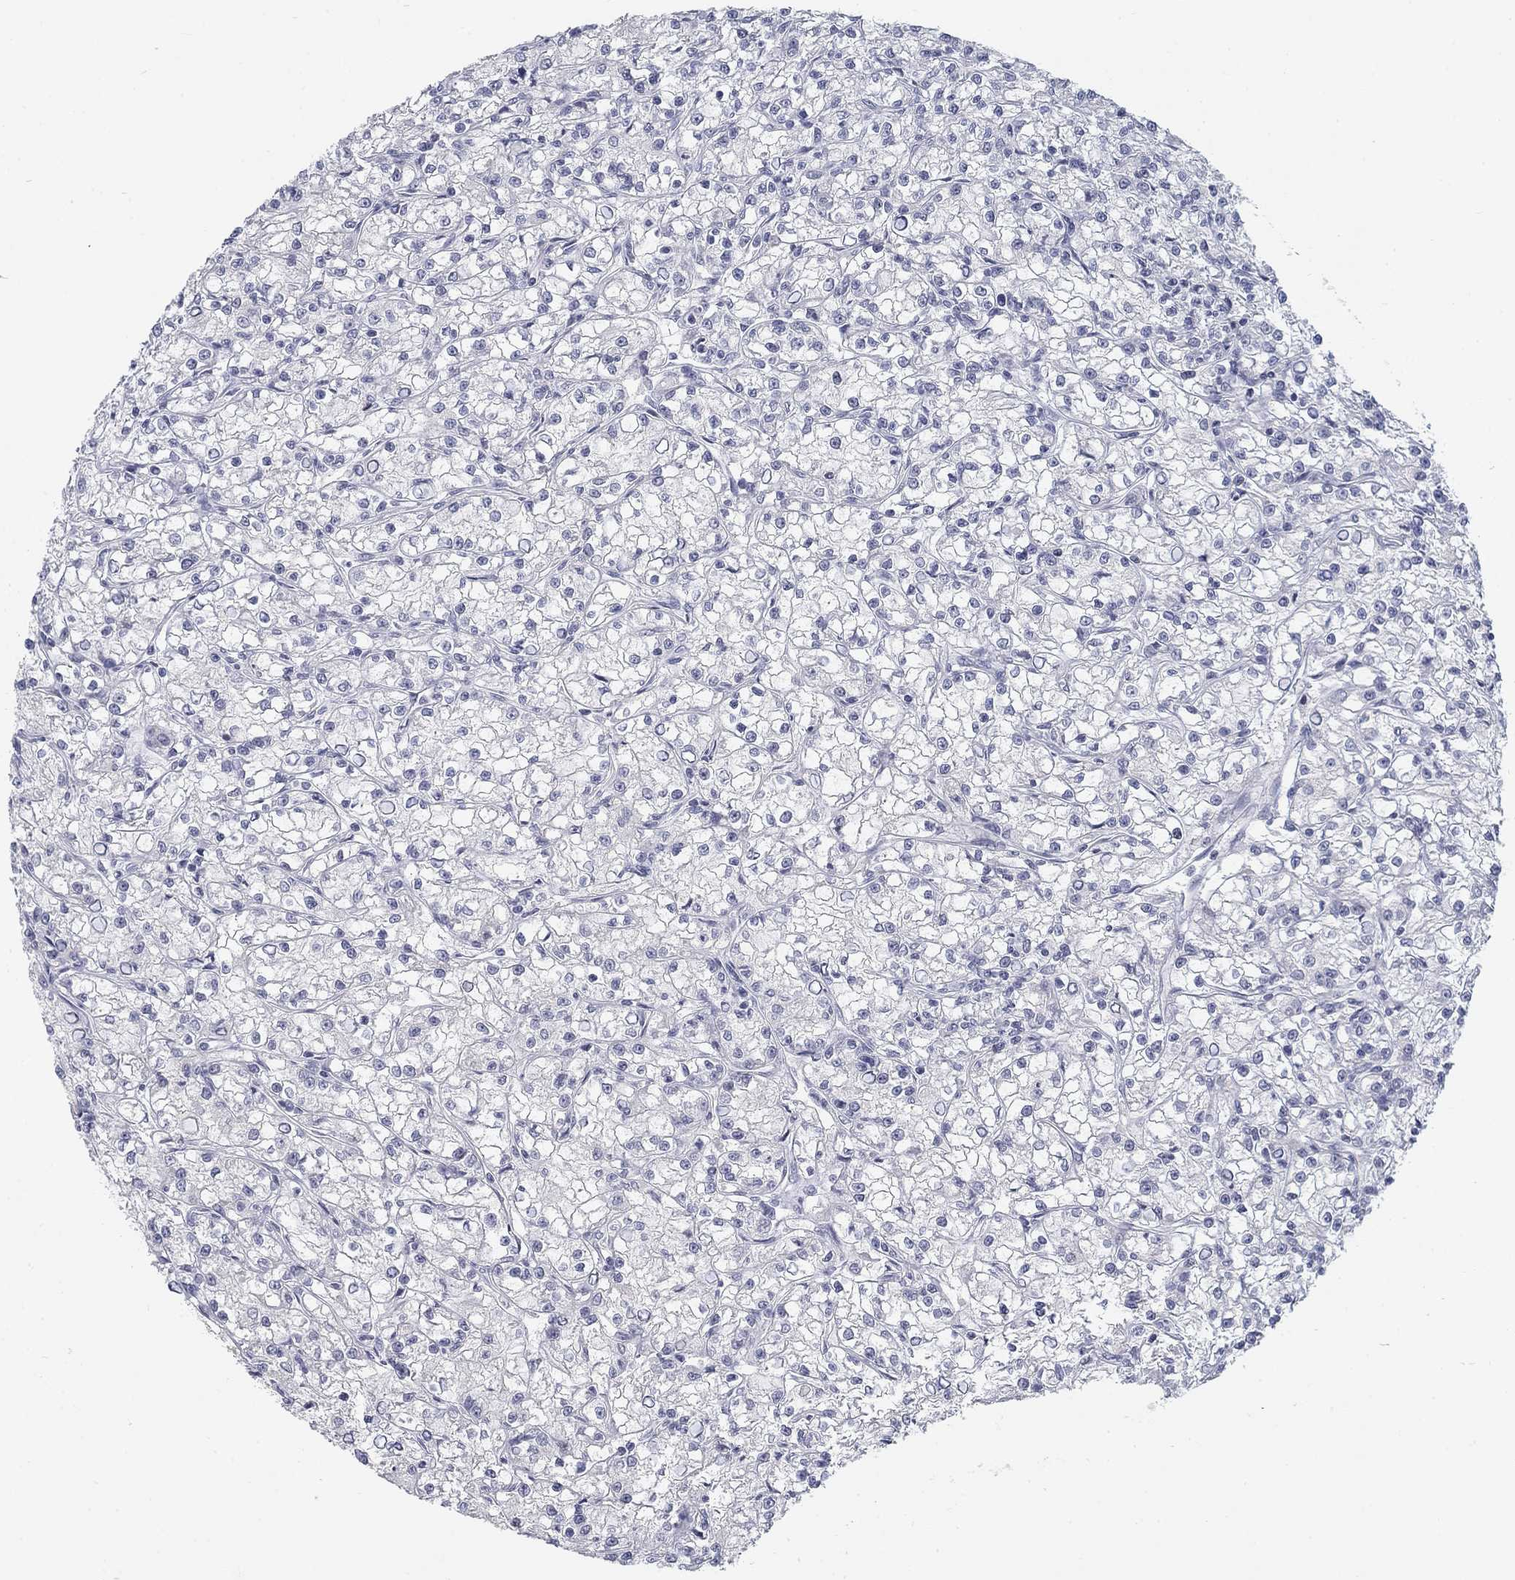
{"staining": {"intensity": "negative", "quantity": "none", "location": "none"}, "tissue": "renal cancer", "cell_type": "Tumor cells", "image_type": "cancer", "snomed": [{"axis": "morphology", "description": "Adenocarcinoma, NOS"}, {"axis": "topography", "description": "Kidney"}], "caption": "This is a image of IHC staining of renal adenocarcinoma, which shows no positivity in tumor cells.", "gene": "ATP1A3", "patient": {"sex": "female", "age": 59}}